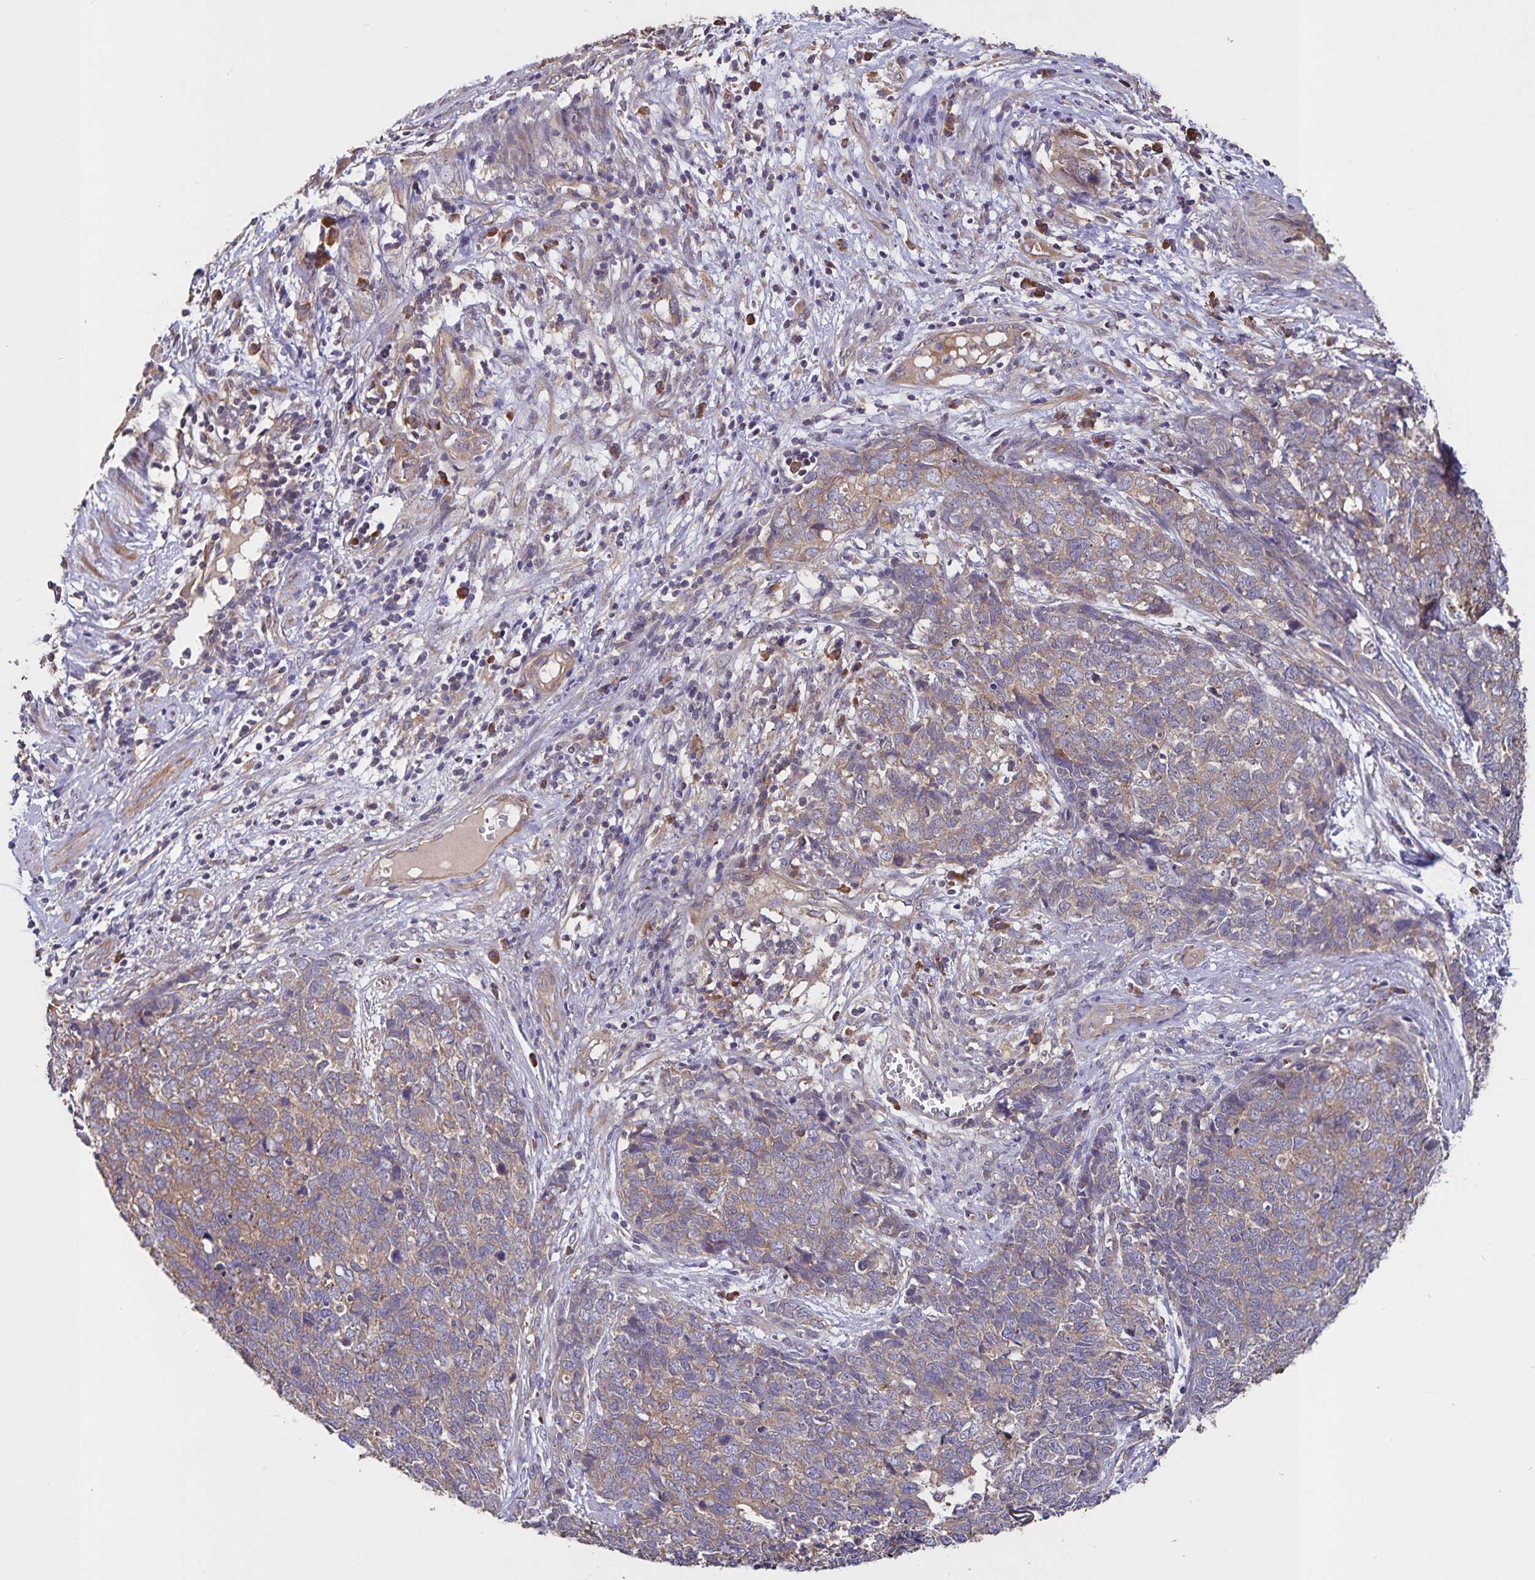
{"staining": {"intensity": "weak", "quantity": ">75%", "location": "cytoplasmic/membranous"}, "tissue": "cervical cancer", "cell_type": "Tumor cells", "image_type": "cancer", "snomed": [{"axis": "morphology", "description": "Adenocarcinoma, NOS"}, {"axis": "topography", "description": "Cervix"}], "caption": "Tumor cells demonstrate low levels of weak cytoplasmic/membranous staining in about >75% of cells in human cervical cancer. (DAB (3,3'-diaminobenzidine) = brown stain, brightfield microscopy at high magnification).", "gene": "FBXL16", "patient": {"sex": "female", "age": 63}}